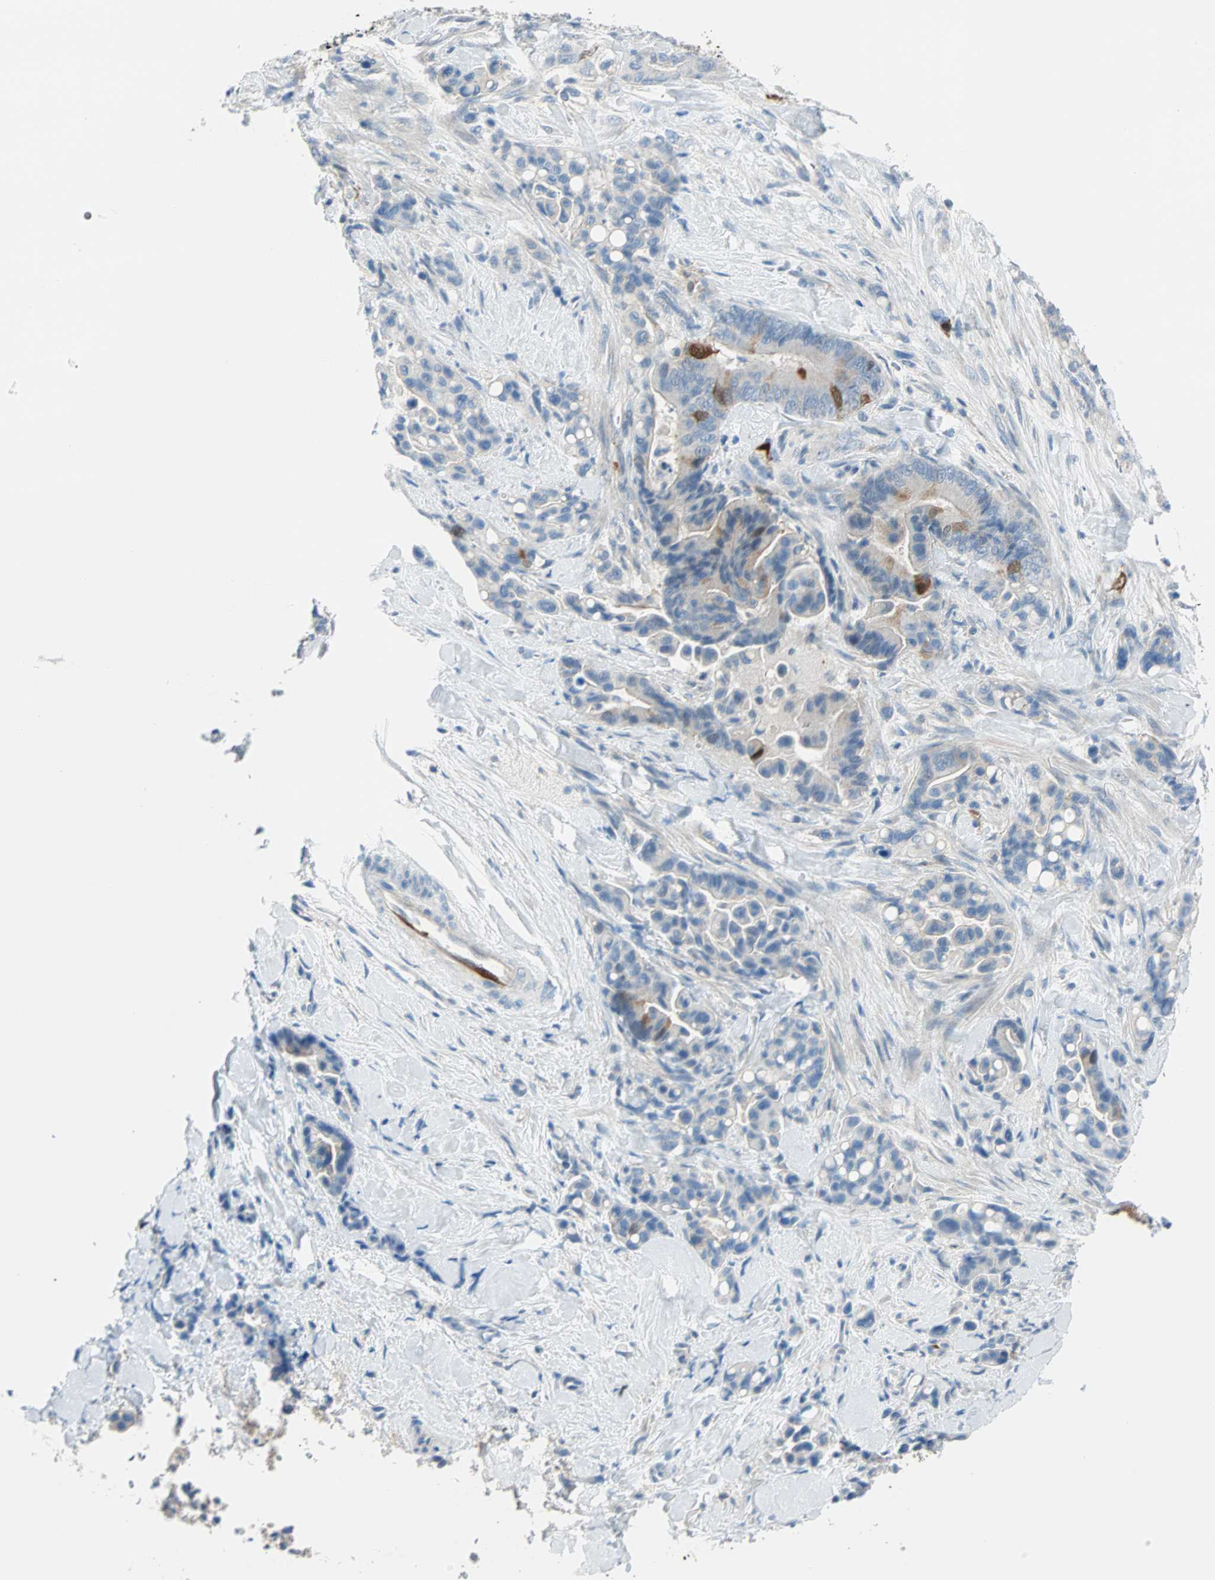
{"staining": {"intensity": "moderate", "quantity": "25%-75%", "location": "cytoplasmic/membranous,nuclear"}, "tissue": "colorectal cancer", "cell_type": "Tumor cells", "image_type": "cancer", "snomed": [{"axis": "morphology", "description": "Normal tissue, NOS"}, {"axis": "morphology", "description": "Adenocarcinoma, NOS"}, {"axis": "topography", "description": "Colon"}], "caption": "This histopathology image demonstrates colorectal cancer (adenocarcinoma) stained with IHC to label a protein in brown. The cytoplasmic/membranous and nuclear of tumor cells show moderate positivity for the protein. Nuclei are counter-stained blue.", "gene": "PTTG1", "patient": {"sex": "male", "age": 82}}